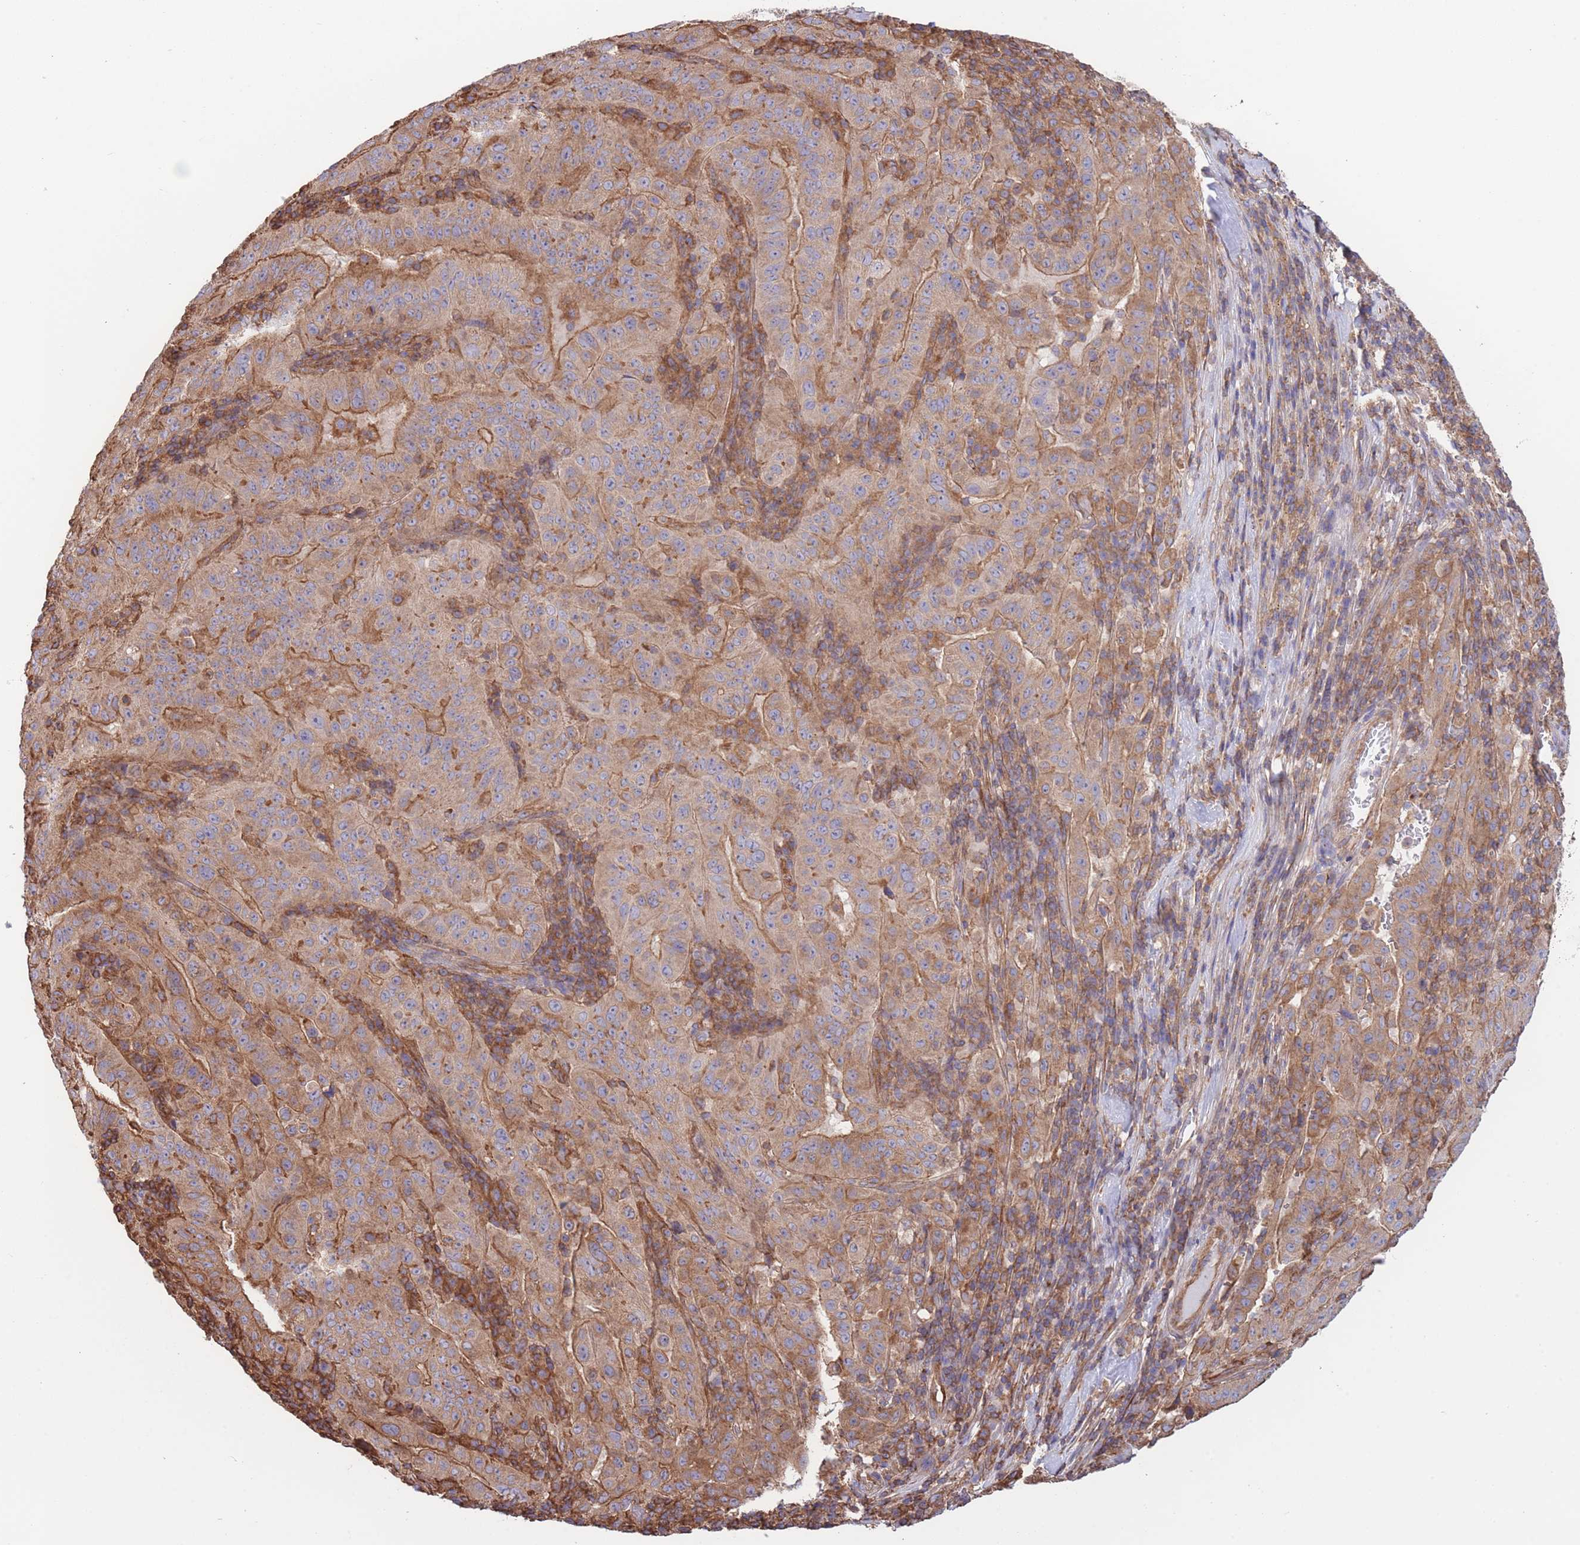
{"staining": {"intensity": "moderate", "quantity": ">75%", "location": "cytoplasmic/membranous"}, "tissue": "pancreatic cancer", "cell_type": "Tumor cells", "image_type": "cancer", "snomed": [{"axis": "morphology", "description": "Adenocarcinoma, NOS"}, {"axis": "topography", "description": "Pancreas"}], "caption": "IHC staining of pancreatic cancer, which demonstrates medium levels of moderate cytoplasmic/membranous staining in approximately >75% of tumor cells indicating moderate cytoplasmic/membranous protein expression. The staining was performed using DAB (brown) for protein detection and nuclei were counterstained in hematoxylin (blue).", "gene": "LRRN4CL", "patient": {"sex": "male", "age": 63}}